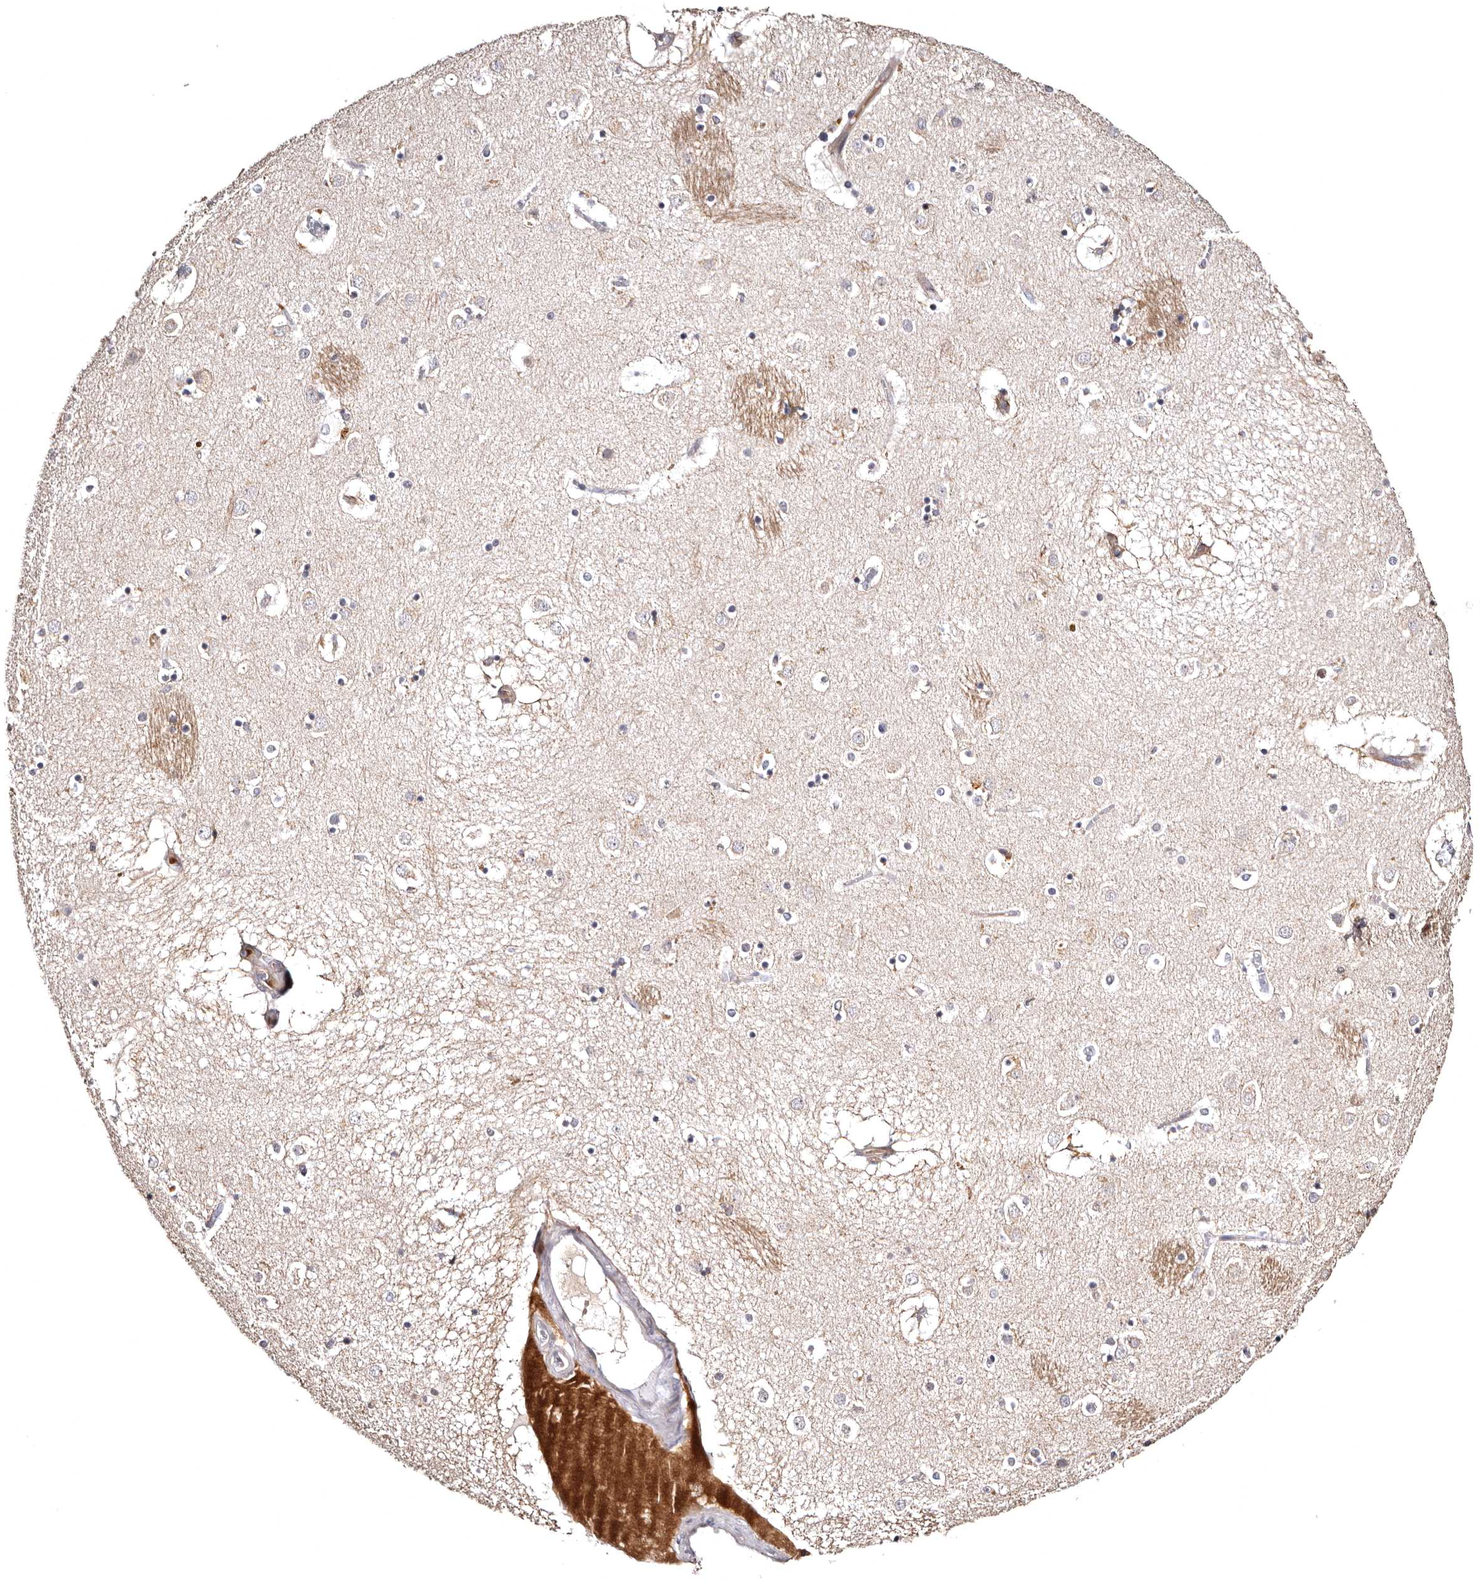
{"staining": {"intensity": "moderate", "quantity": "<25%", "location": "cytoplasmic/membranous"}, "tissue": "caudate", "cell_type": "Glial cells", "image_type": "normal", "snomed": [{"axis": "morphology", "description": "Normal tissue, NOS"}, {"axis": "topography", "description": "Lateral ventricle wall"}], "caption": "A brown stain shows moderate cytoplasmic/membranous expression of a protein in glial cells of normal caudate.", "gene": "FAM91A1", "patient": {"sex": "male", "age": 70}}